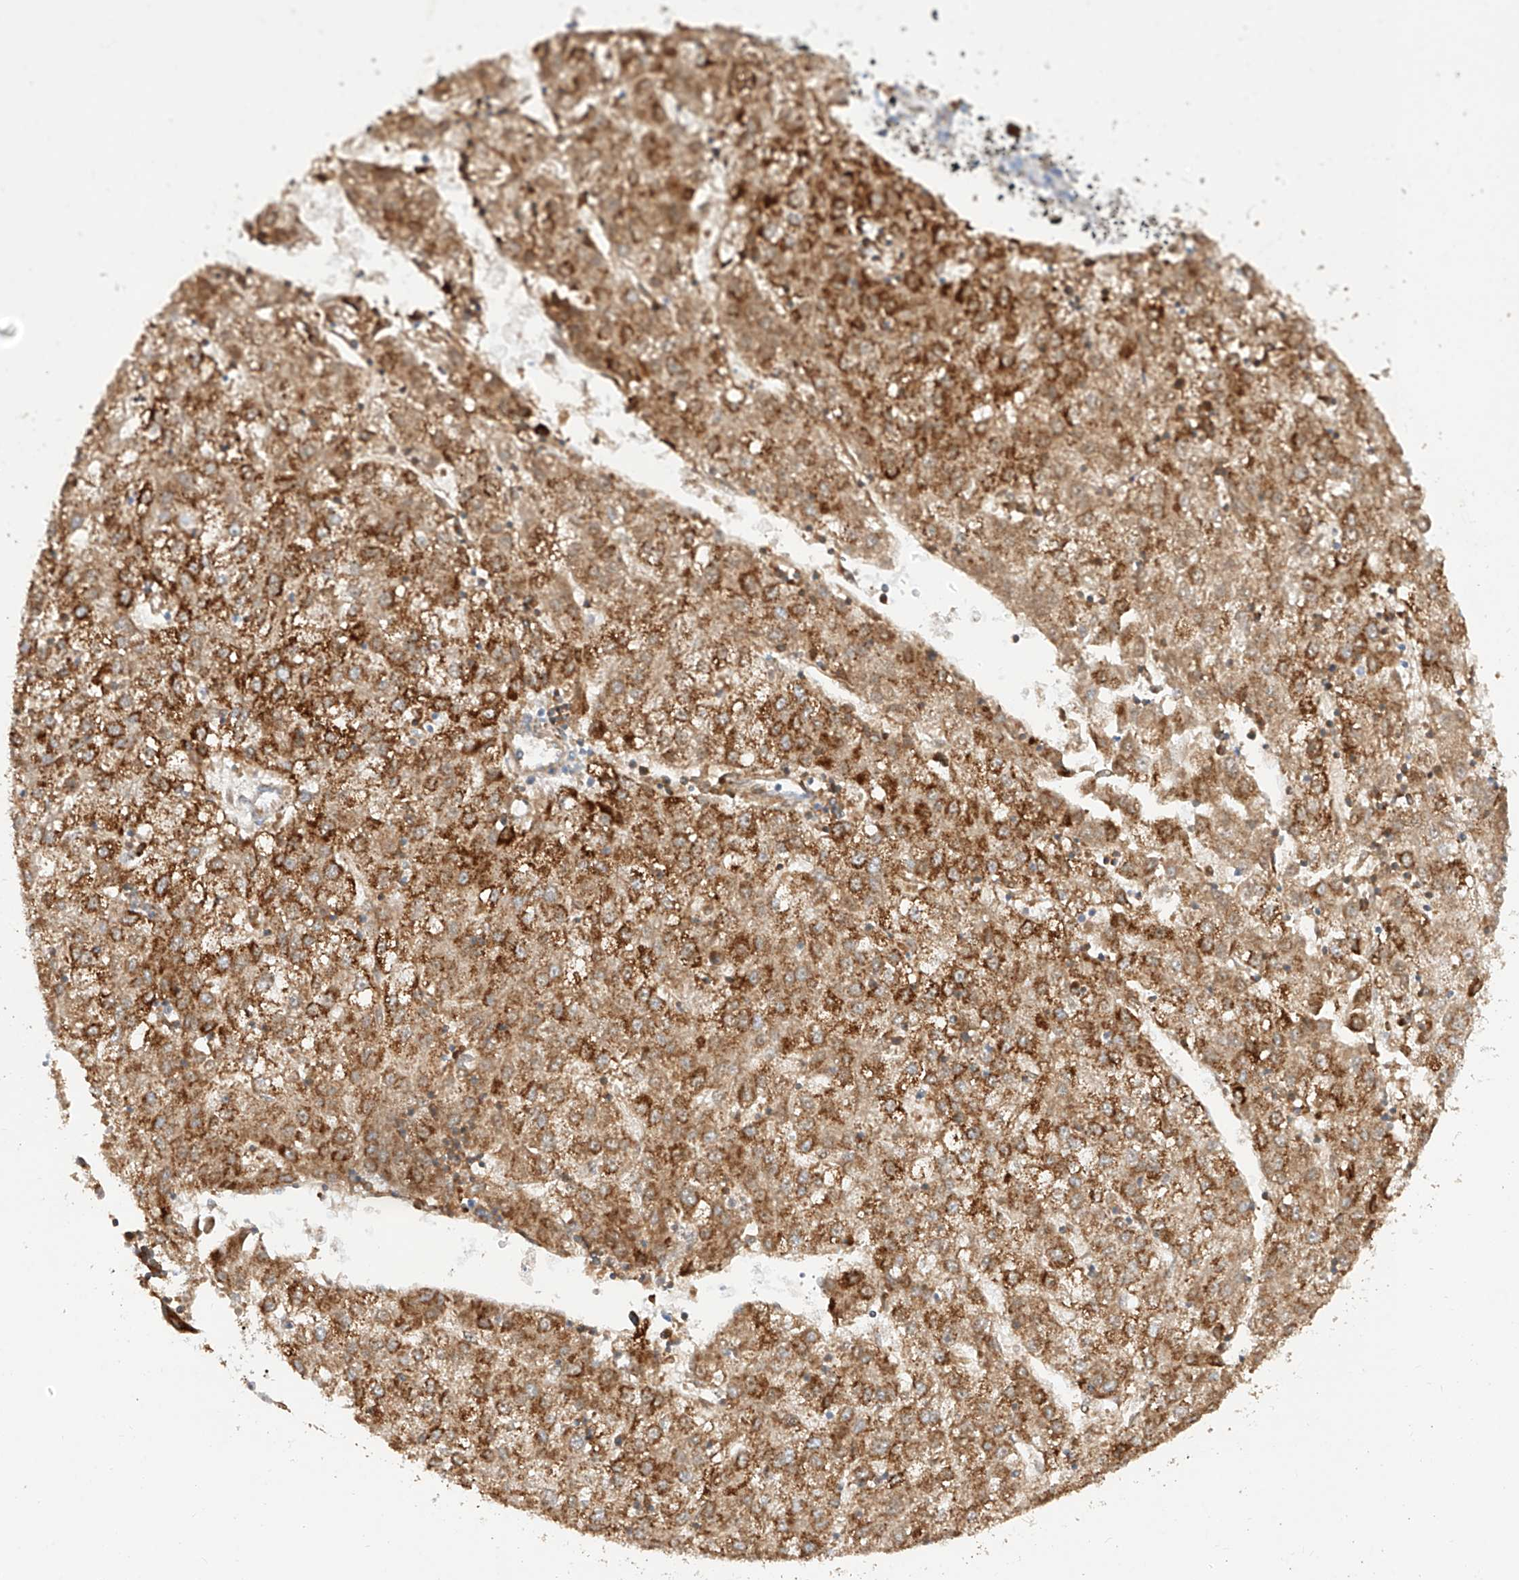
{"staining": {"intensity": "strong", "quantity": ">75%", "location": "cytoplasmic/membranous"}, "tissue": "liver cancer", "cell_type": "Tumor cells", "image_type": "cancer", "snomed": [{"axis": "morphology", "description": "Carcinoma, Hepatocellular, NOS"}, {"axis": "topography", "description": "Liver"}], "caption": "Immunohistochemistry (IHC) staining of liver cancer (hepatocellular carcinoma), which demonstrates high levels of strong cytoplasmic/membranous staining in approximately >75% of tumor cells indicating strong cytoplasmic/membranous protein positivity. The staining was performed using DAB (3,3'-diaminobenzidine) (brown) for protein detection and nuclei were counterstained in hematoxylin (blue).", "gene": "CST9", "patient": {"sex": "male", "age": 72}}